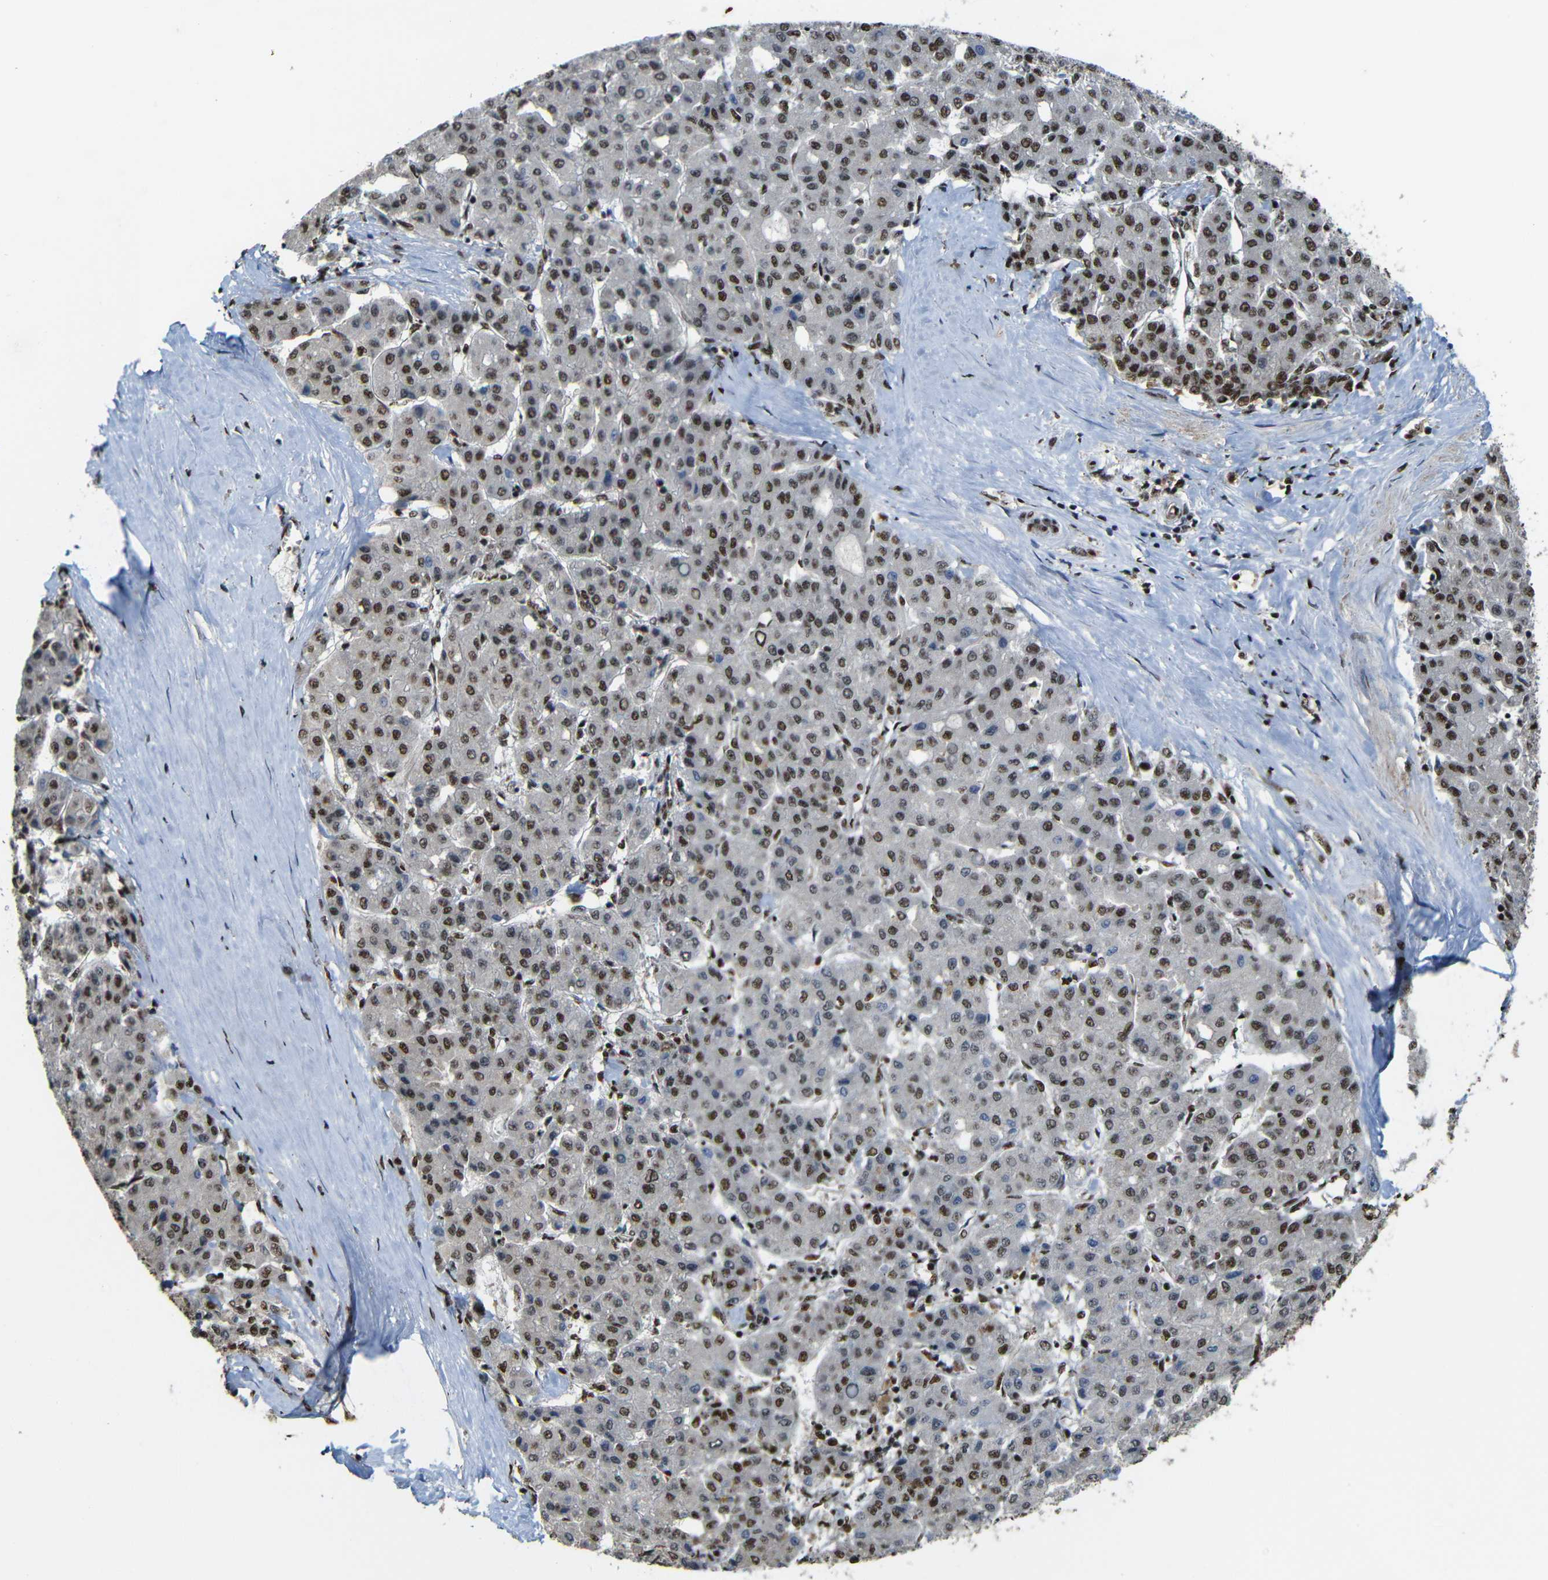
{"staining": {"intensity": "strong", "quantity": "25%-75%", "location": "nuclear"}, "tissue": "liver cancer", "cell_type": "Tumor cells", "image_type": "cancer", "snomed": [{"axis": "morphology", "description": "Carcinoma, Hepatocellular, NOS"}, {"axis": "topography", "description": "Liver"}], "caption": "An immunohistochemistry micrograph of neoplastic tissue is shown. Protein staining in brown shows strong nuclear positivity in liver cancer within tumor cells.", "gene": "TCF7L2", "patient": {"sex": "male", "age": 65}}